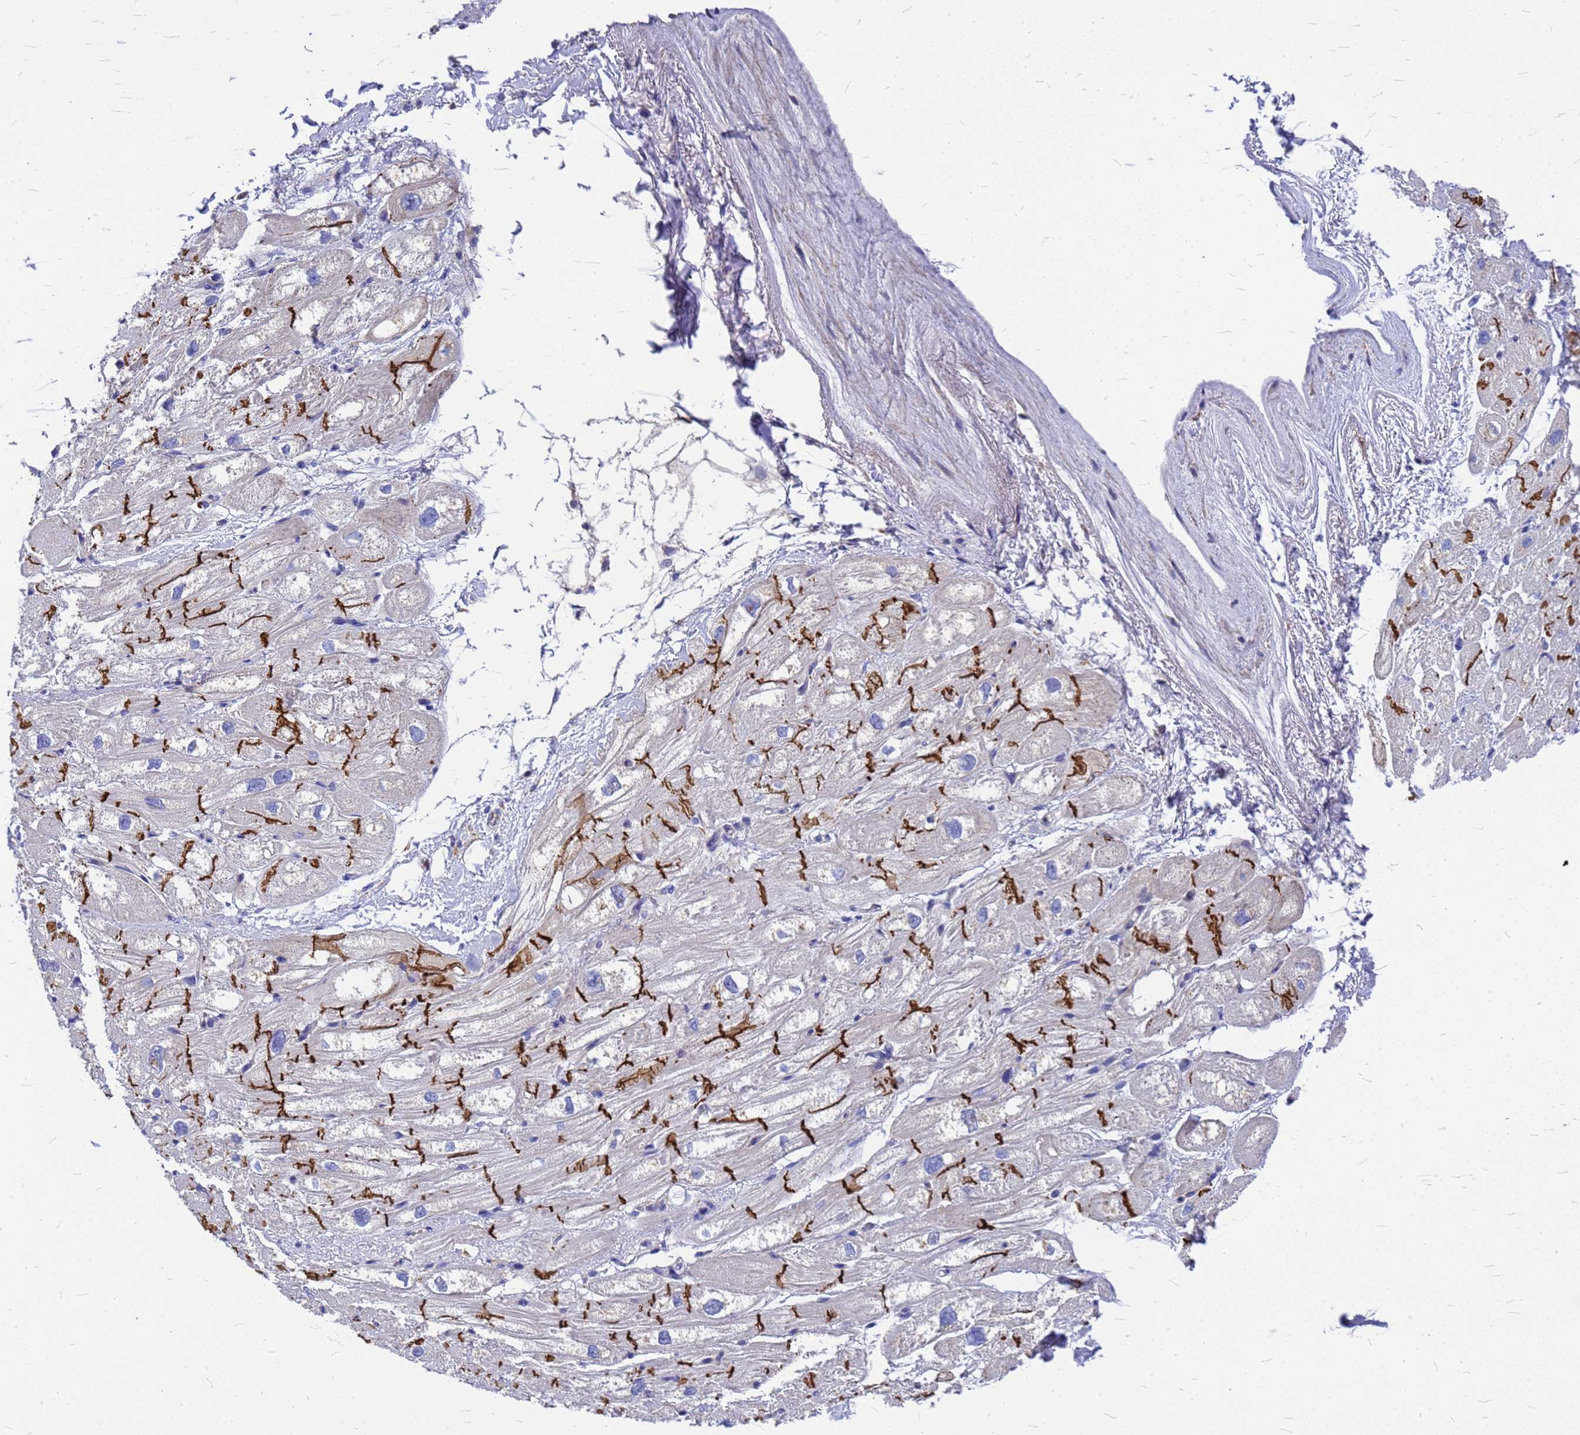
{"staining": {"intensity": "strong", "quantity": "25%-75%", "location": "cytoplasmic/membranous"}, "tissue": "heart muscle", "cell_type": "Cardiomyocytes", "image_type": "normal", "snomed": [{"axis": "morphology", "description": "Normal tissue, NOS"}, {"axis": "topography", "description": "Heart"}], "caption": "An IHC image of normal tissue is shown. Protein staining in brown shows strong cytoplasmic/membranous positivity in heart muscle within cardiomyocytes.", "gene": "FBXW5", "patient": {"sex": "male", "age": 50}}